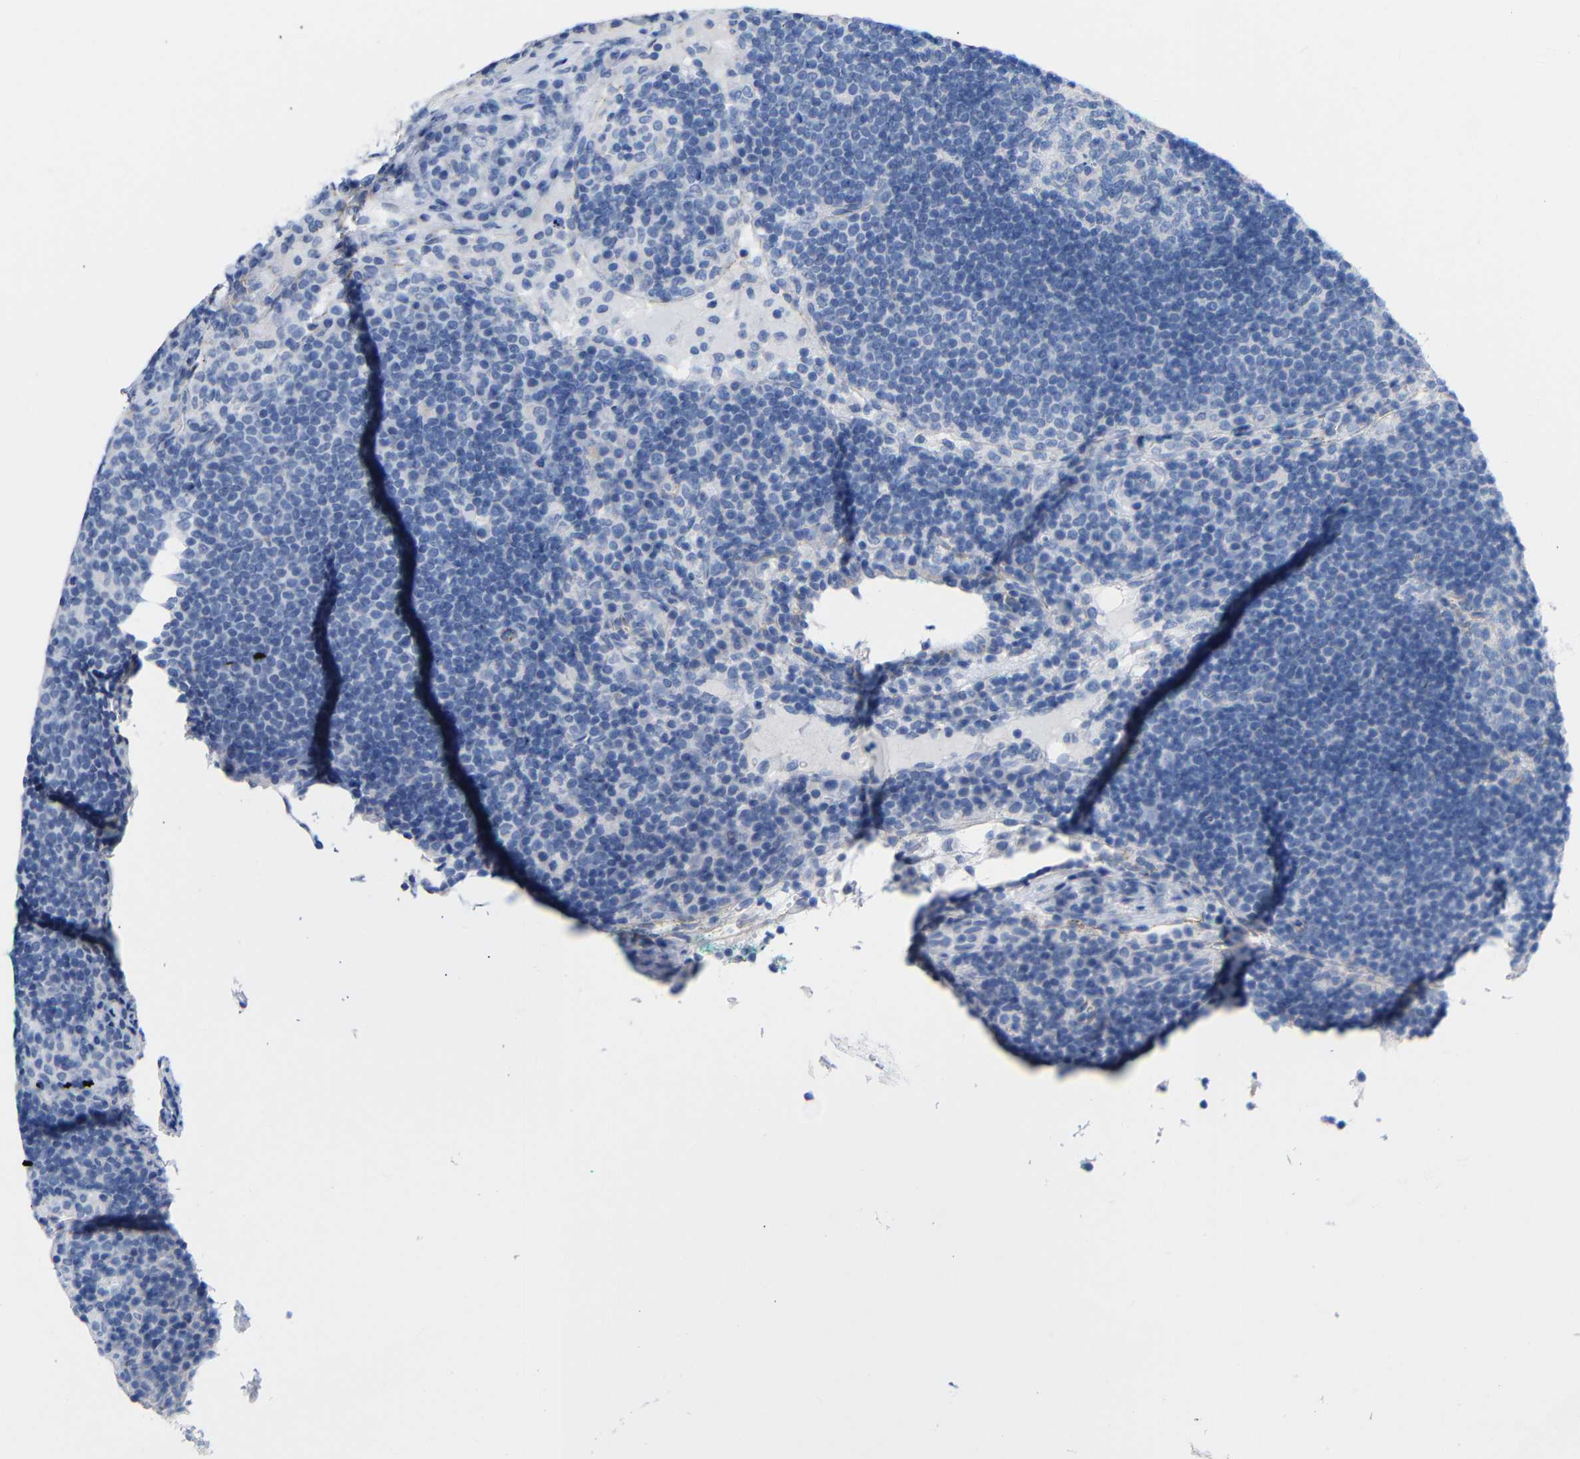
{"staining": {"intensity": "negative", "quantity": "none", "location": "none"}, "tissue": "lymph node", "cell_type": "Germinal center cells", "image_type": "normal", "snomed": [{"axis": "morphology", "description": "Normal tissue, NOS"}, {"axis": "topography", "description": "Lymph node"}], "caption": "IHC image of benign lymph node: lymph node stained with DAB (3,3'-diaminobenzidine) exhibits no significant protein staining in germinal center cells. (Stains: DAB immunohistochemistry (IHC) with hematoxylin counter stain, Microscopy: brightfield microscopy at high magnification).", "gene": "CGNL1", "patient": {"sex": "female", "age": 53}}